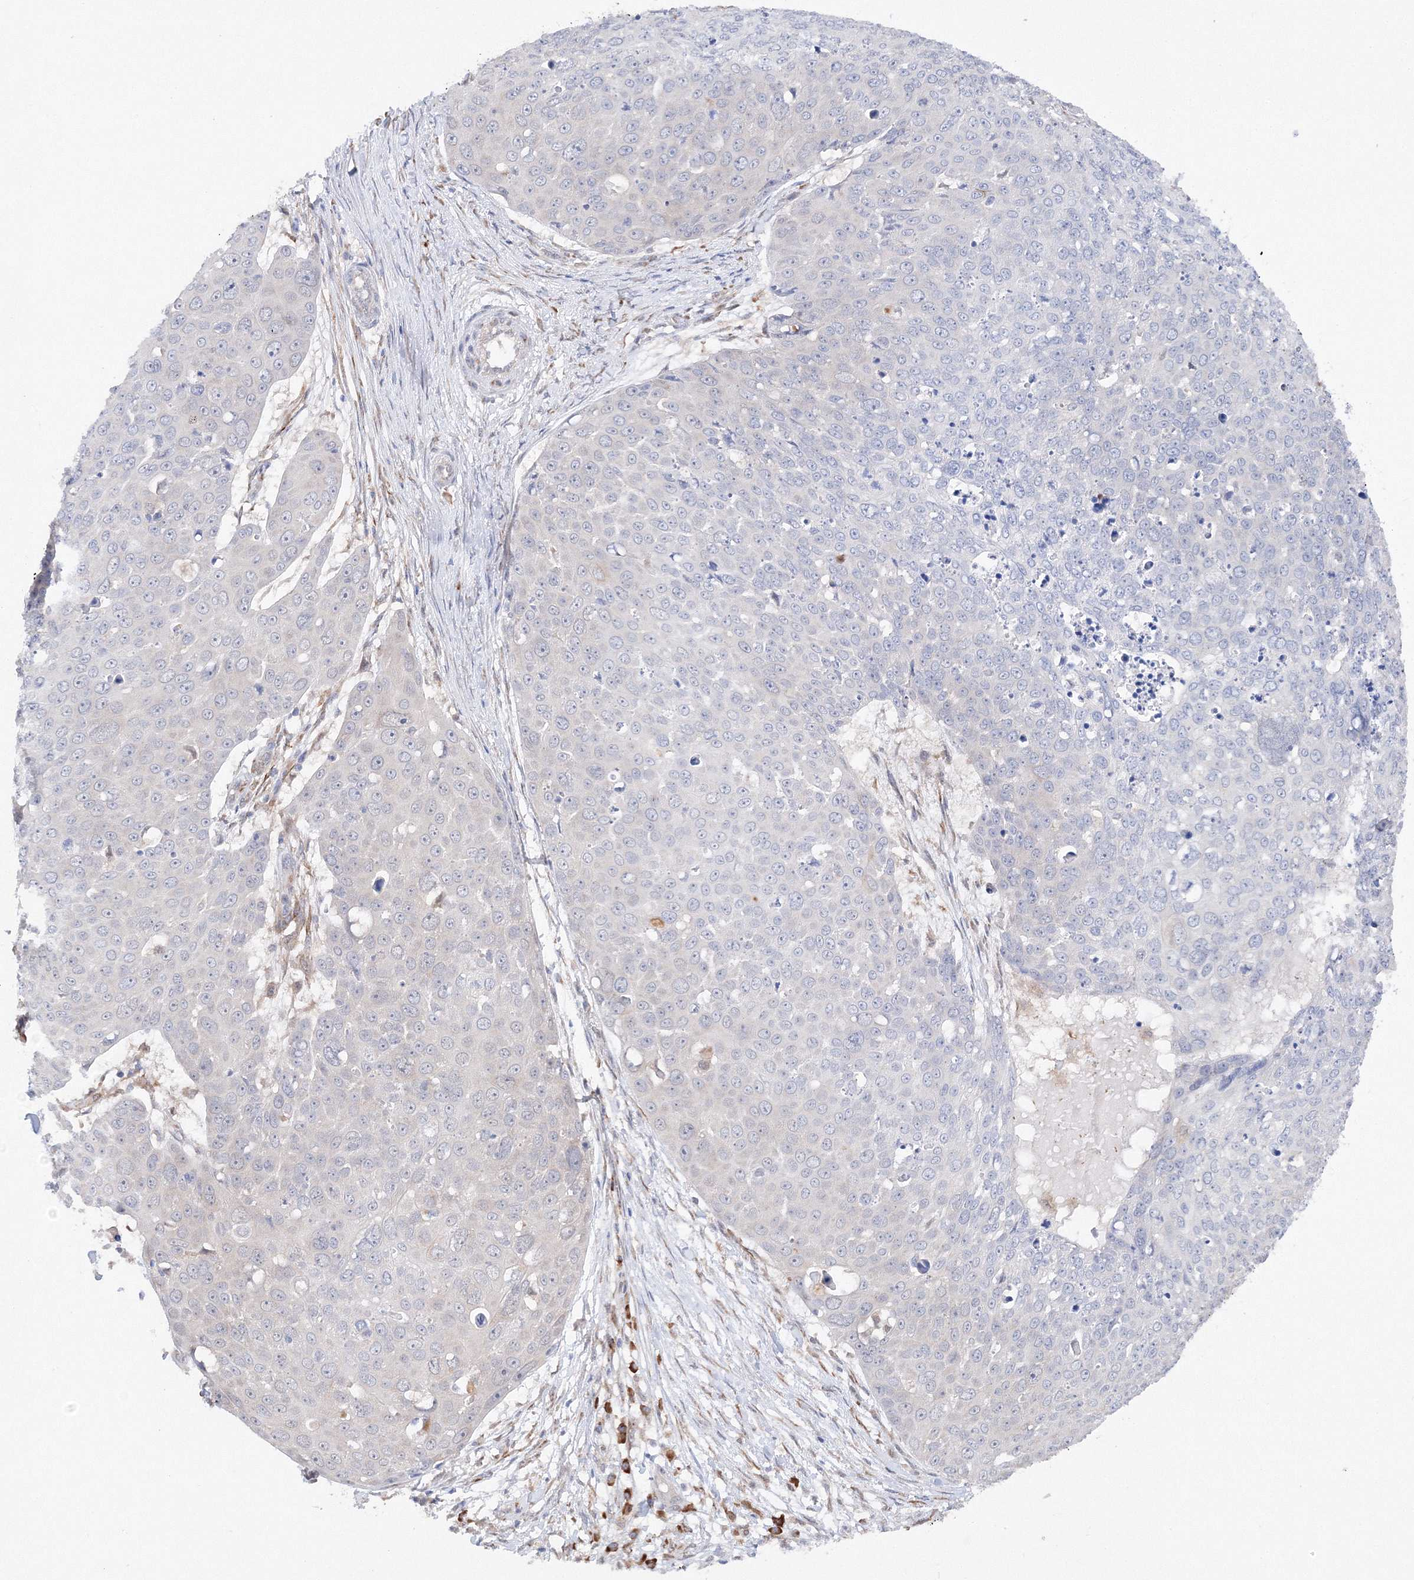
{"staining": {"intensity": "negative", "quantity": "none", "location": "none"}, "tissue": "skin cancer", "cell_type": "Tumor cells", "image_type": "cancer", "snomed": [{"axis": "morphology", "description": "Squamous cell carcinoma, NOS"}, {"axis": "topography", "description": "Skin"}], "caption": "The histopathology image shows no significant staining in tumor cells of skin squamous cell carcinoma.", "gene": "DIS3L2", "patient": {"sex": "male", "age": 71}}